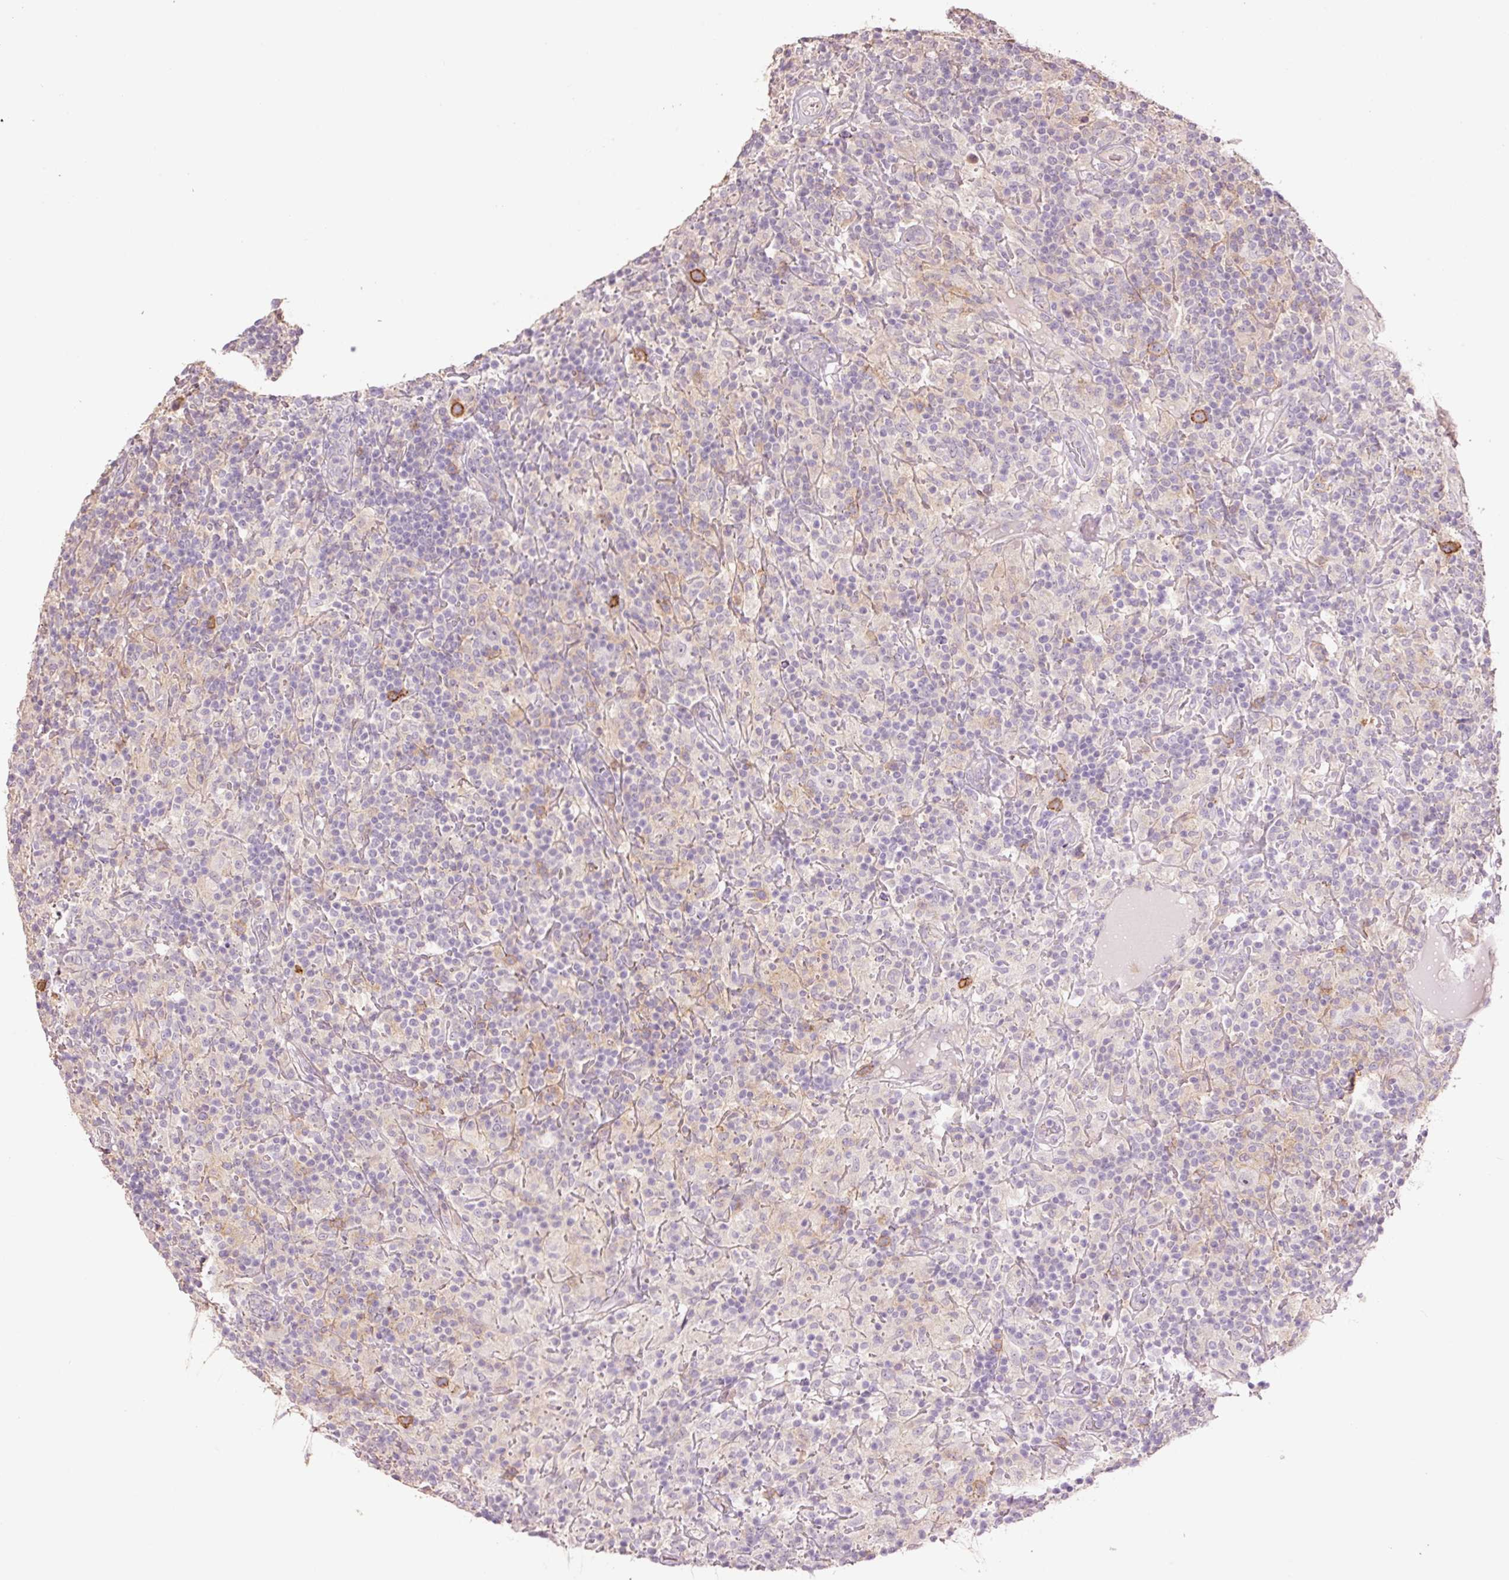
{"staining": {"intensity": "negative", "quantity": "none", "location": "none"}, "tissue": "lymphoma", "cell_type": "Tumor cells", "image_type": "cancer", "snomed": [{"axis": "morphology", "description": "Hodgkin's disease, NOS"}, {"axis": "topography", "description": "Lymph node"}], "caption": "Micrograph shows no protein expression in tumor cells of lymphoma tissue. (Stains: DAB IHC with hematoxylin counter stain, Microscopy: brightfield microscopy at high magnification).", "gene": "SLC1A4", "patient": {"sex": "male", "age": 70}}